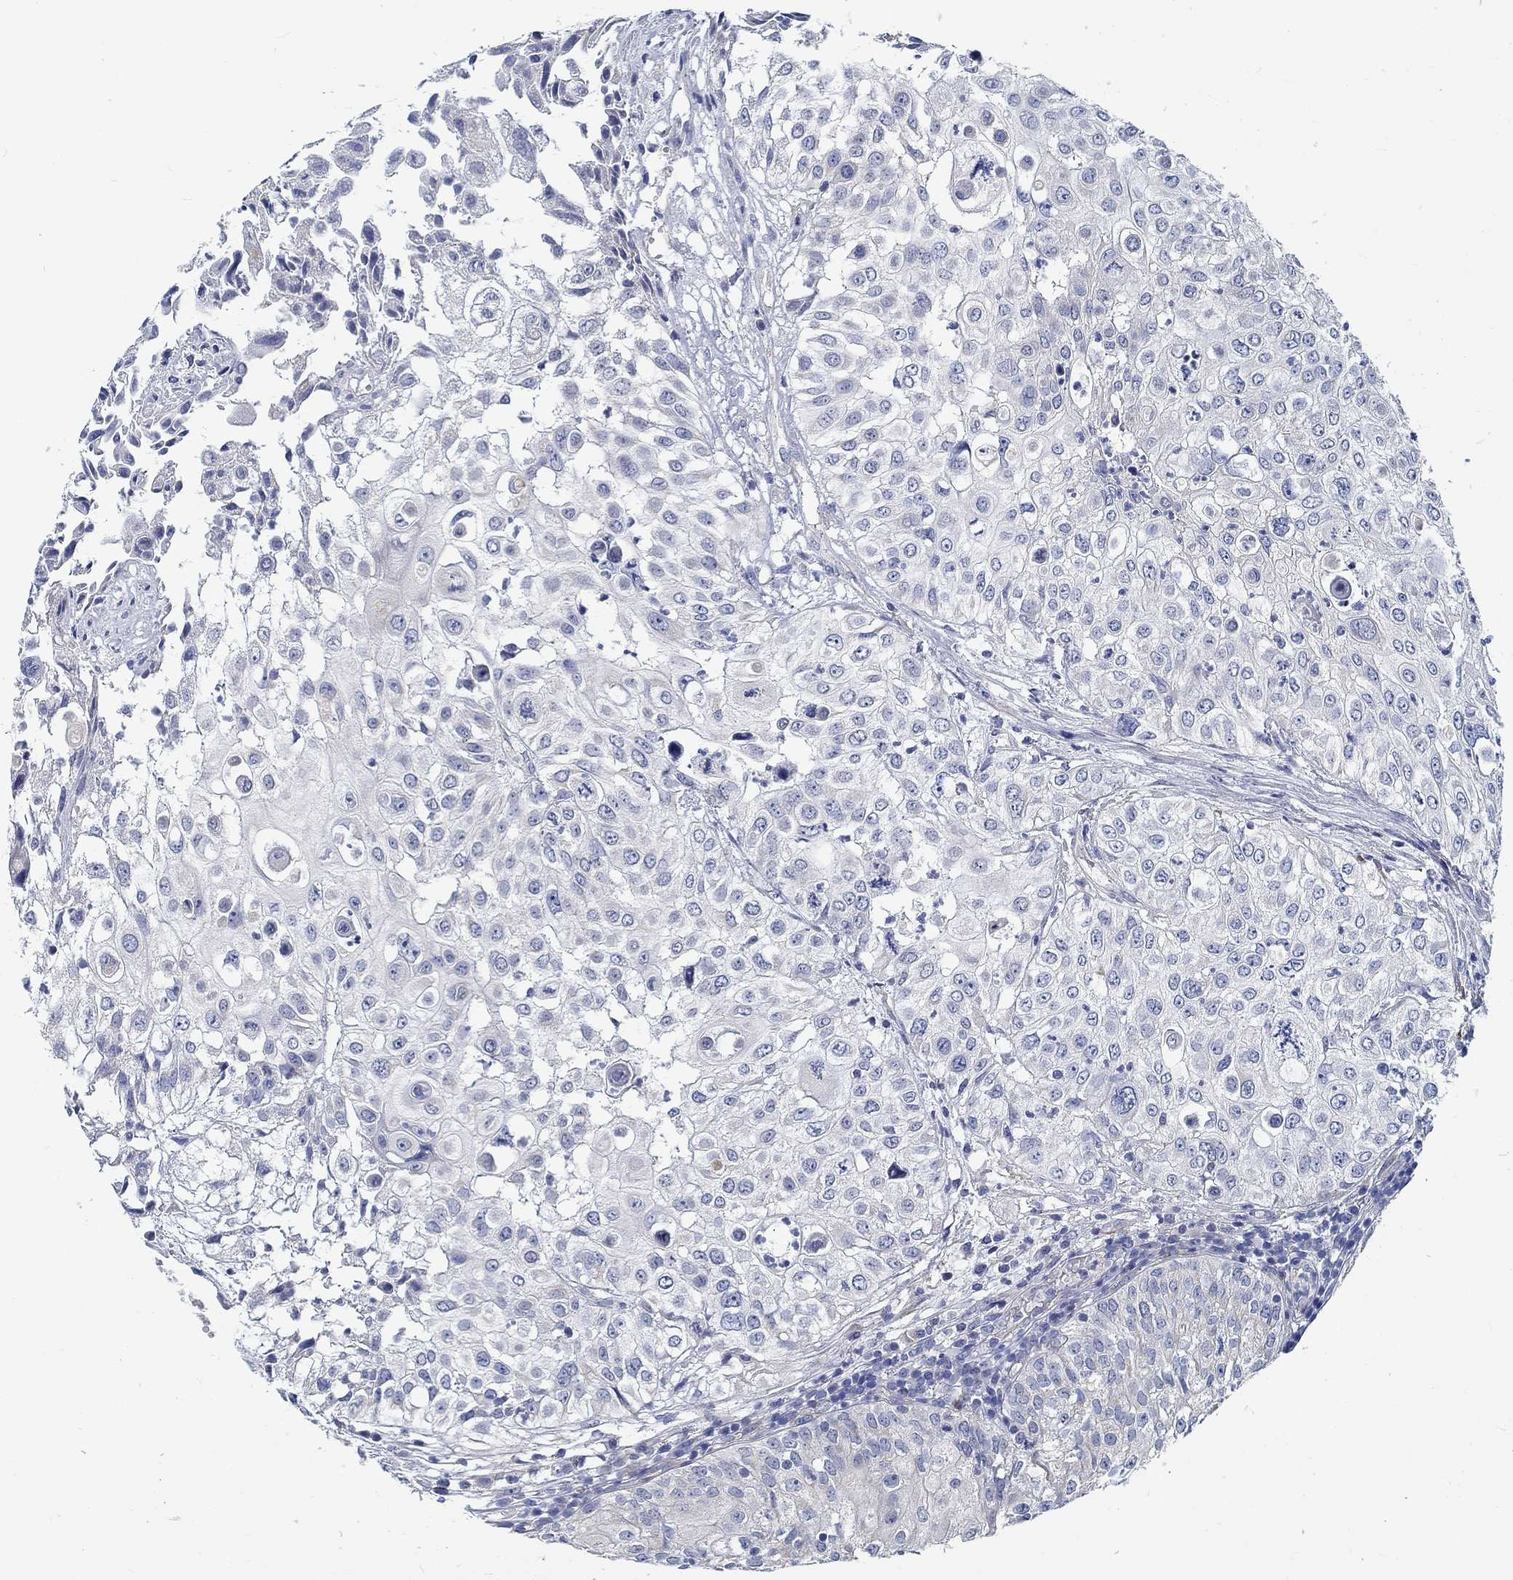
{"staining": {"intensity": "negative", "quantity": "none", "location": "none"}, "tissue": "urothelial cancer", "cell_type": "Tumor cells", "image_type": "cancer", "snomed": [{"axis": "morphology", "description": "Urothelial carcinoma, High grade"}, {"axis": "topography", "description": "Urinary bladder"}], "caption": "Urothelial cancer was stained to show a protein in brown. There is no significant expression in tumor cells.", "gene": "MYBPC1", "patient": {"sex": "female", "age": 79}}